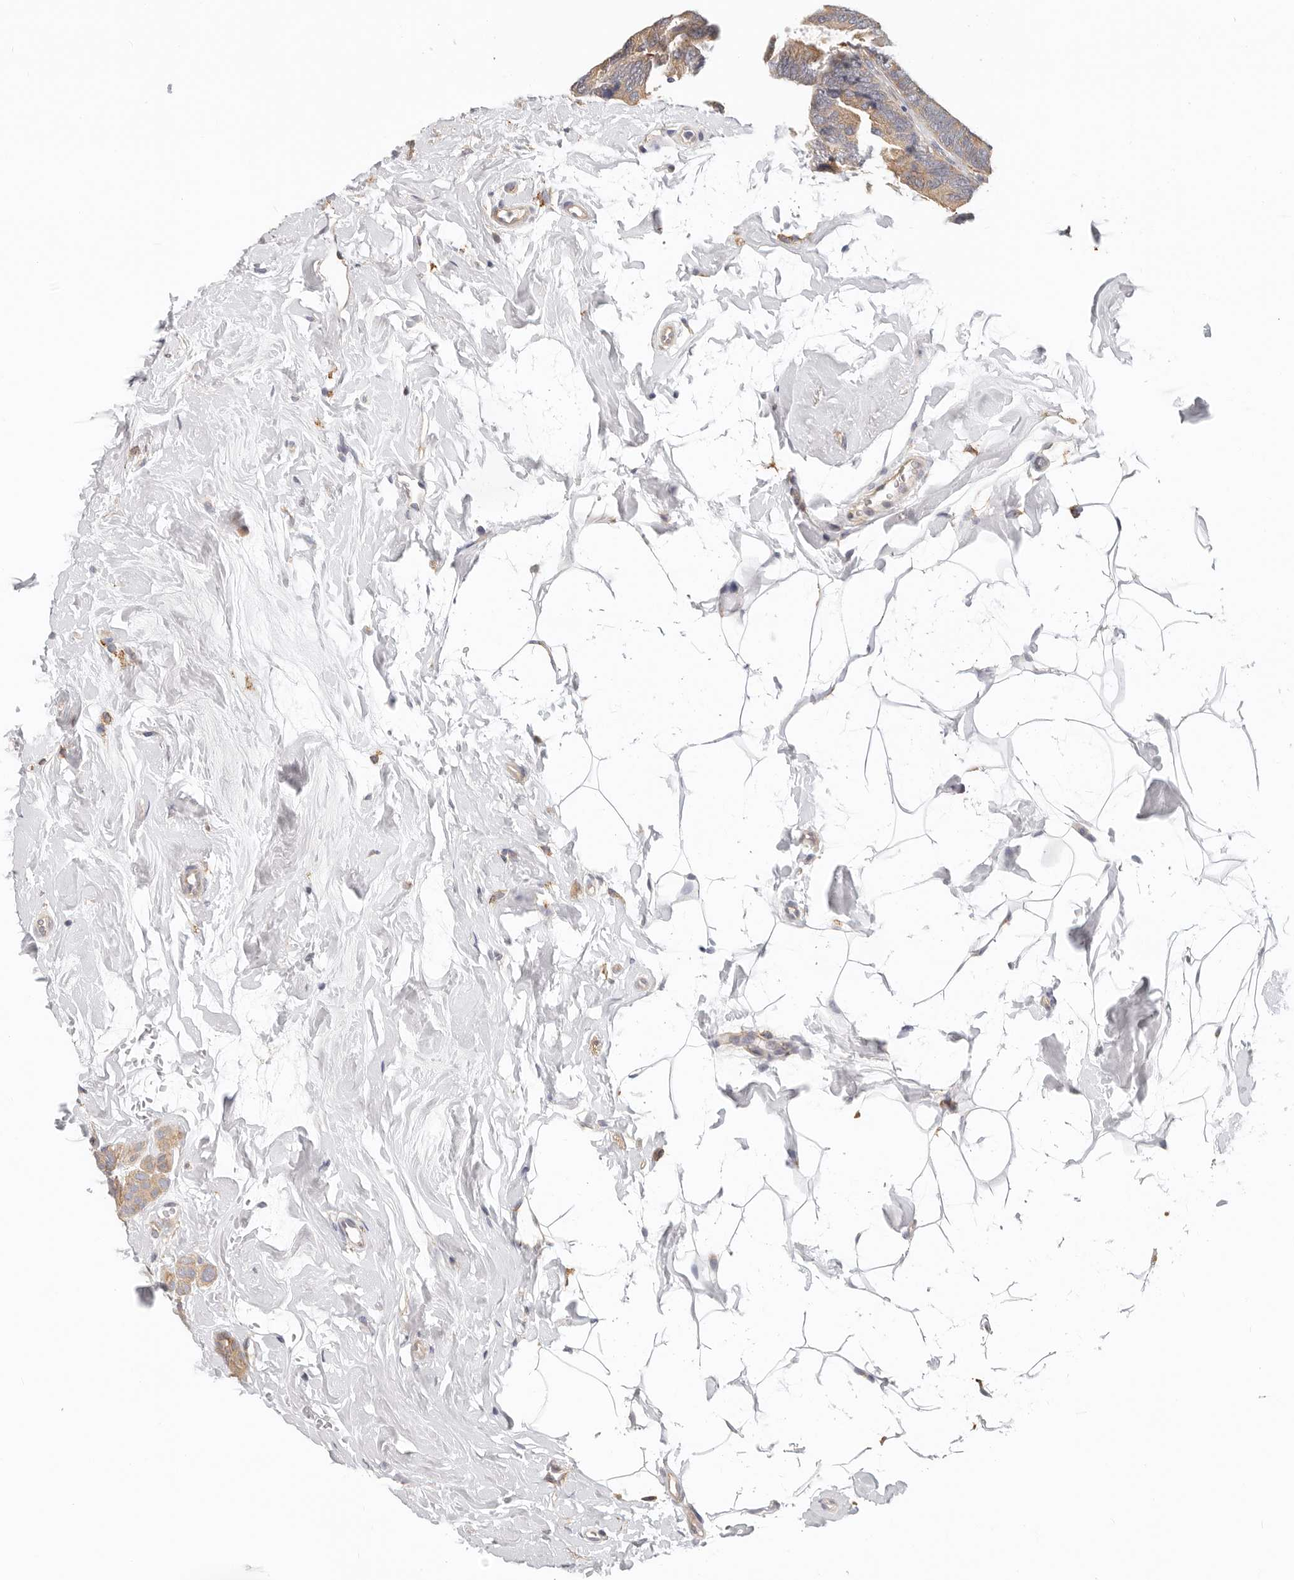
{"staining": {"intensity": "weak", "quantity": ">75%", "location": "cytoplasmic/membranous"}, "tissue": "breast cancer", "cell_type": "Tumor cells", "image_type": "cancer", "snomed": [{"axis": "morphology", "description": "Lobular carcinoma, in situ"}, {"axis": "morphology", "description": "Lobular carcinoma"}, {"axis": "topography", "description": "Breast"}], "caption": "There is low levels of weak cytoplasmic/membranous expression in tumor cells of breast cancer, as demonstrated by immunohistochemical staining (brown color).", "gene": "AFDN", "patient": {"sex": "female", "age": 41}}